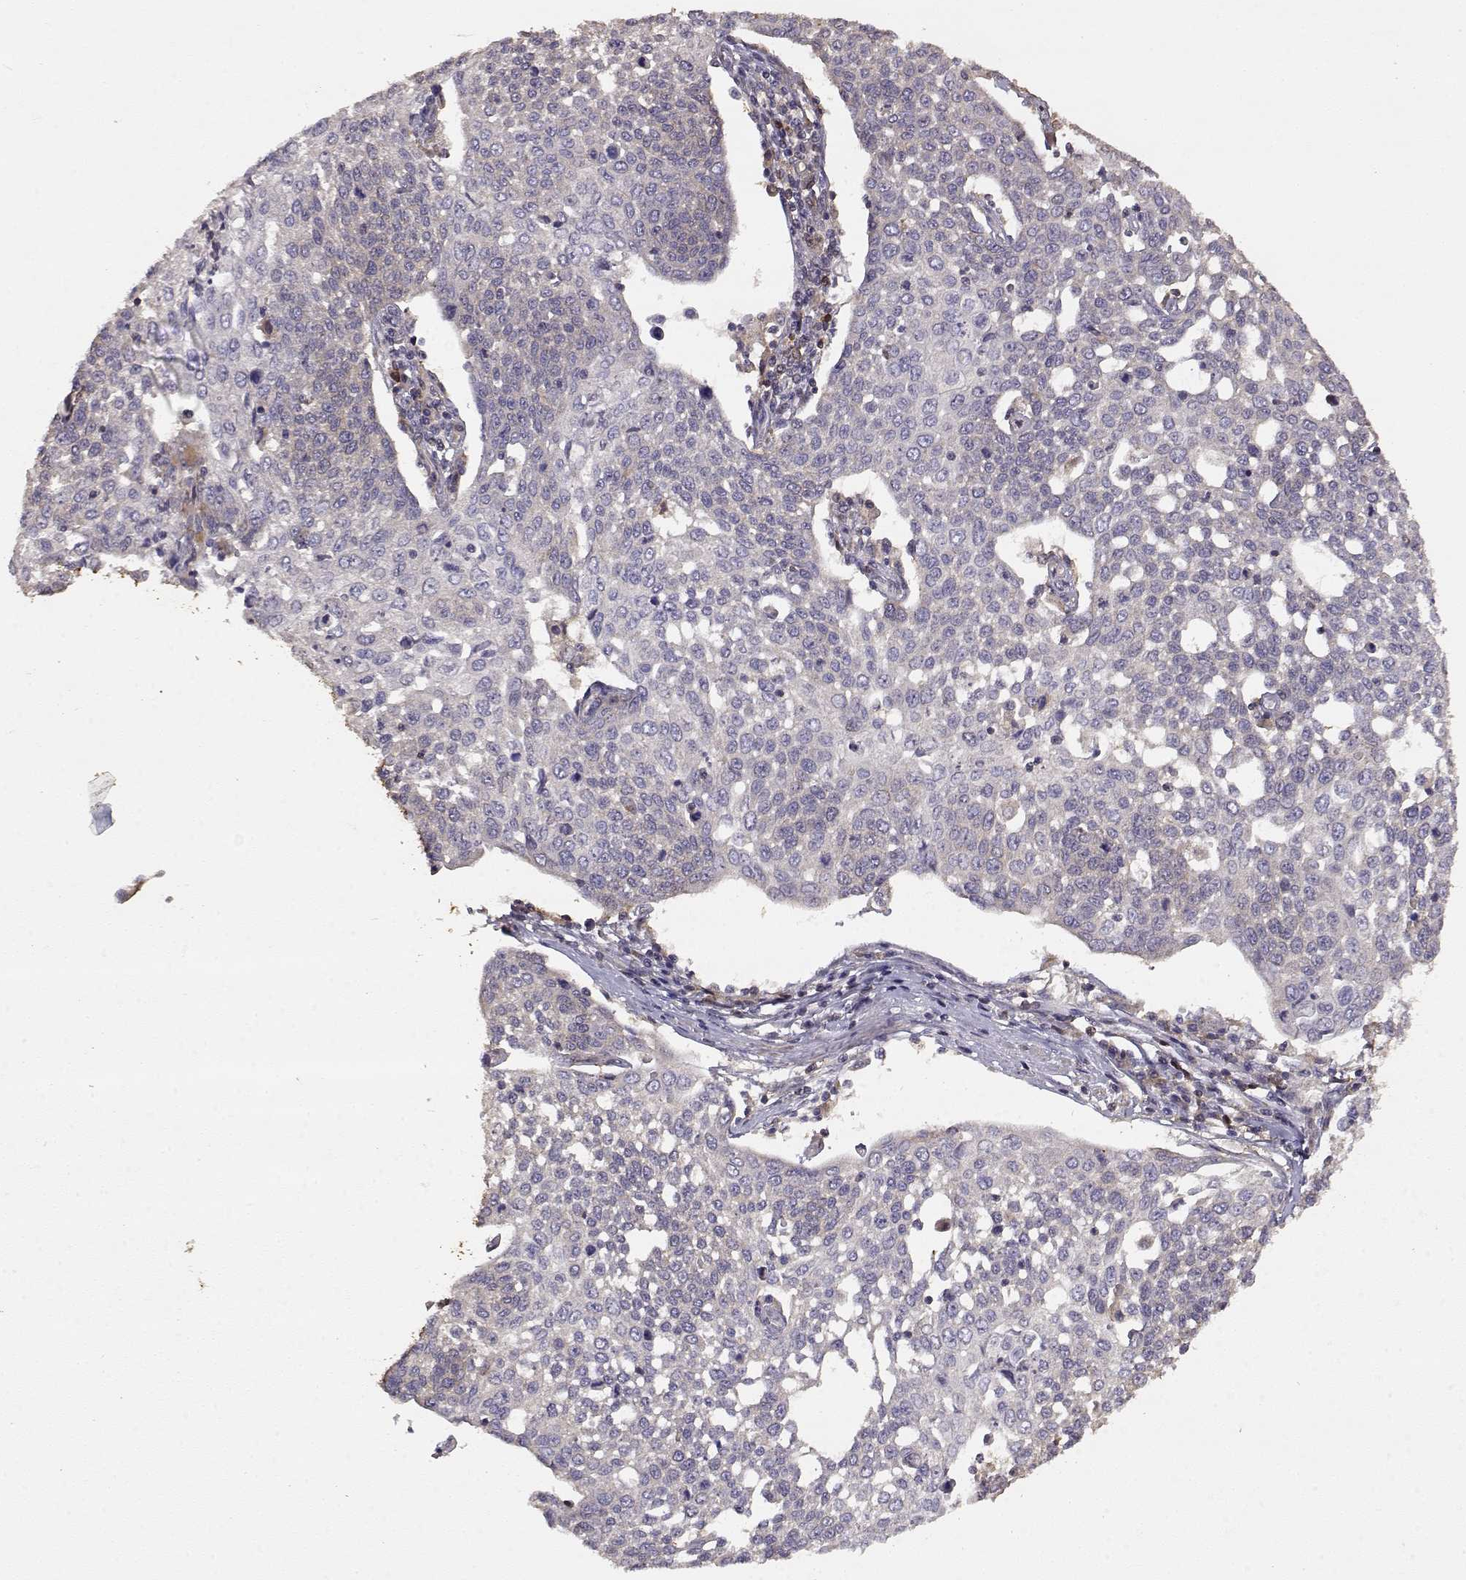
{"staining": {"intensity": "negative", "quantity": "none", "location": "none"}, "tissue": "cervical cancer", "cell_type": "Tumor cells", "image_type": "cancer", "snomed": [{"axis": "morphology", "description": "Squamous cell carcinoma, NOS"}, {"axis": "topography", "description": "Cervix"}], "caption": "The immunohistochemistry micrograph has no significant staining in tumor cells of cervical squamous cell carcinoma tissue.", "gene": "CRIM1", "patient": {"sex": "female", "age": 34}}